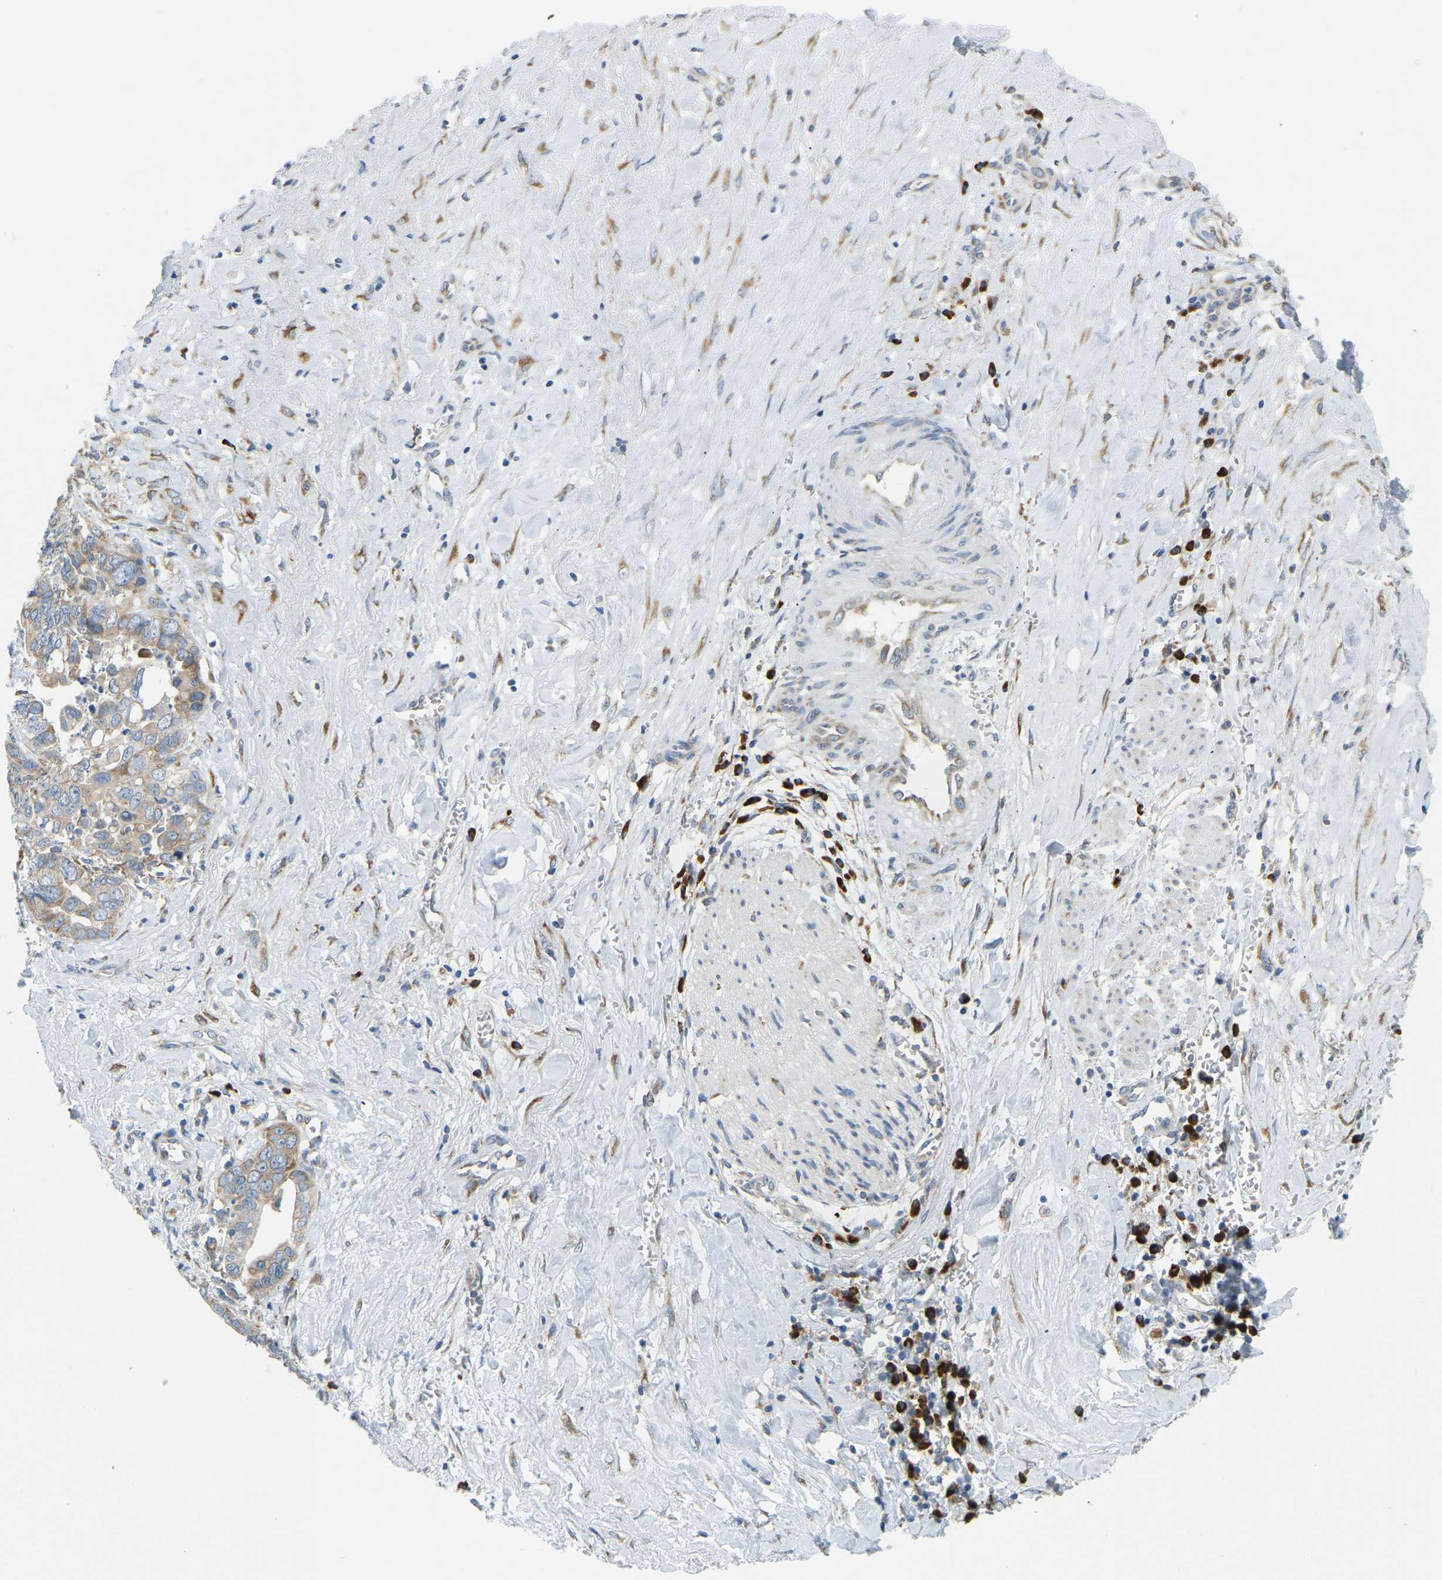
{"staining": {"intensity": "weak", "quantity": ">75%", "location": "cytoplasmic/membranous"}, "tissue": "liver cancer", "cell_type": "Tumor cells", "image_type": "cancer", "snomed": [{"axis": "morphology", "description": "Cholangiocarcinoma"}, {"axis": "topography", "description": "Liver"}], "caption": "Protein expression analysis of human liver cholangiocarcinoma reveals weak cytoplasmic/membranous staining in approximately >75% of tumor cells.", "gene": "SND1", "patient": {"sex": "female", "age": 79}}